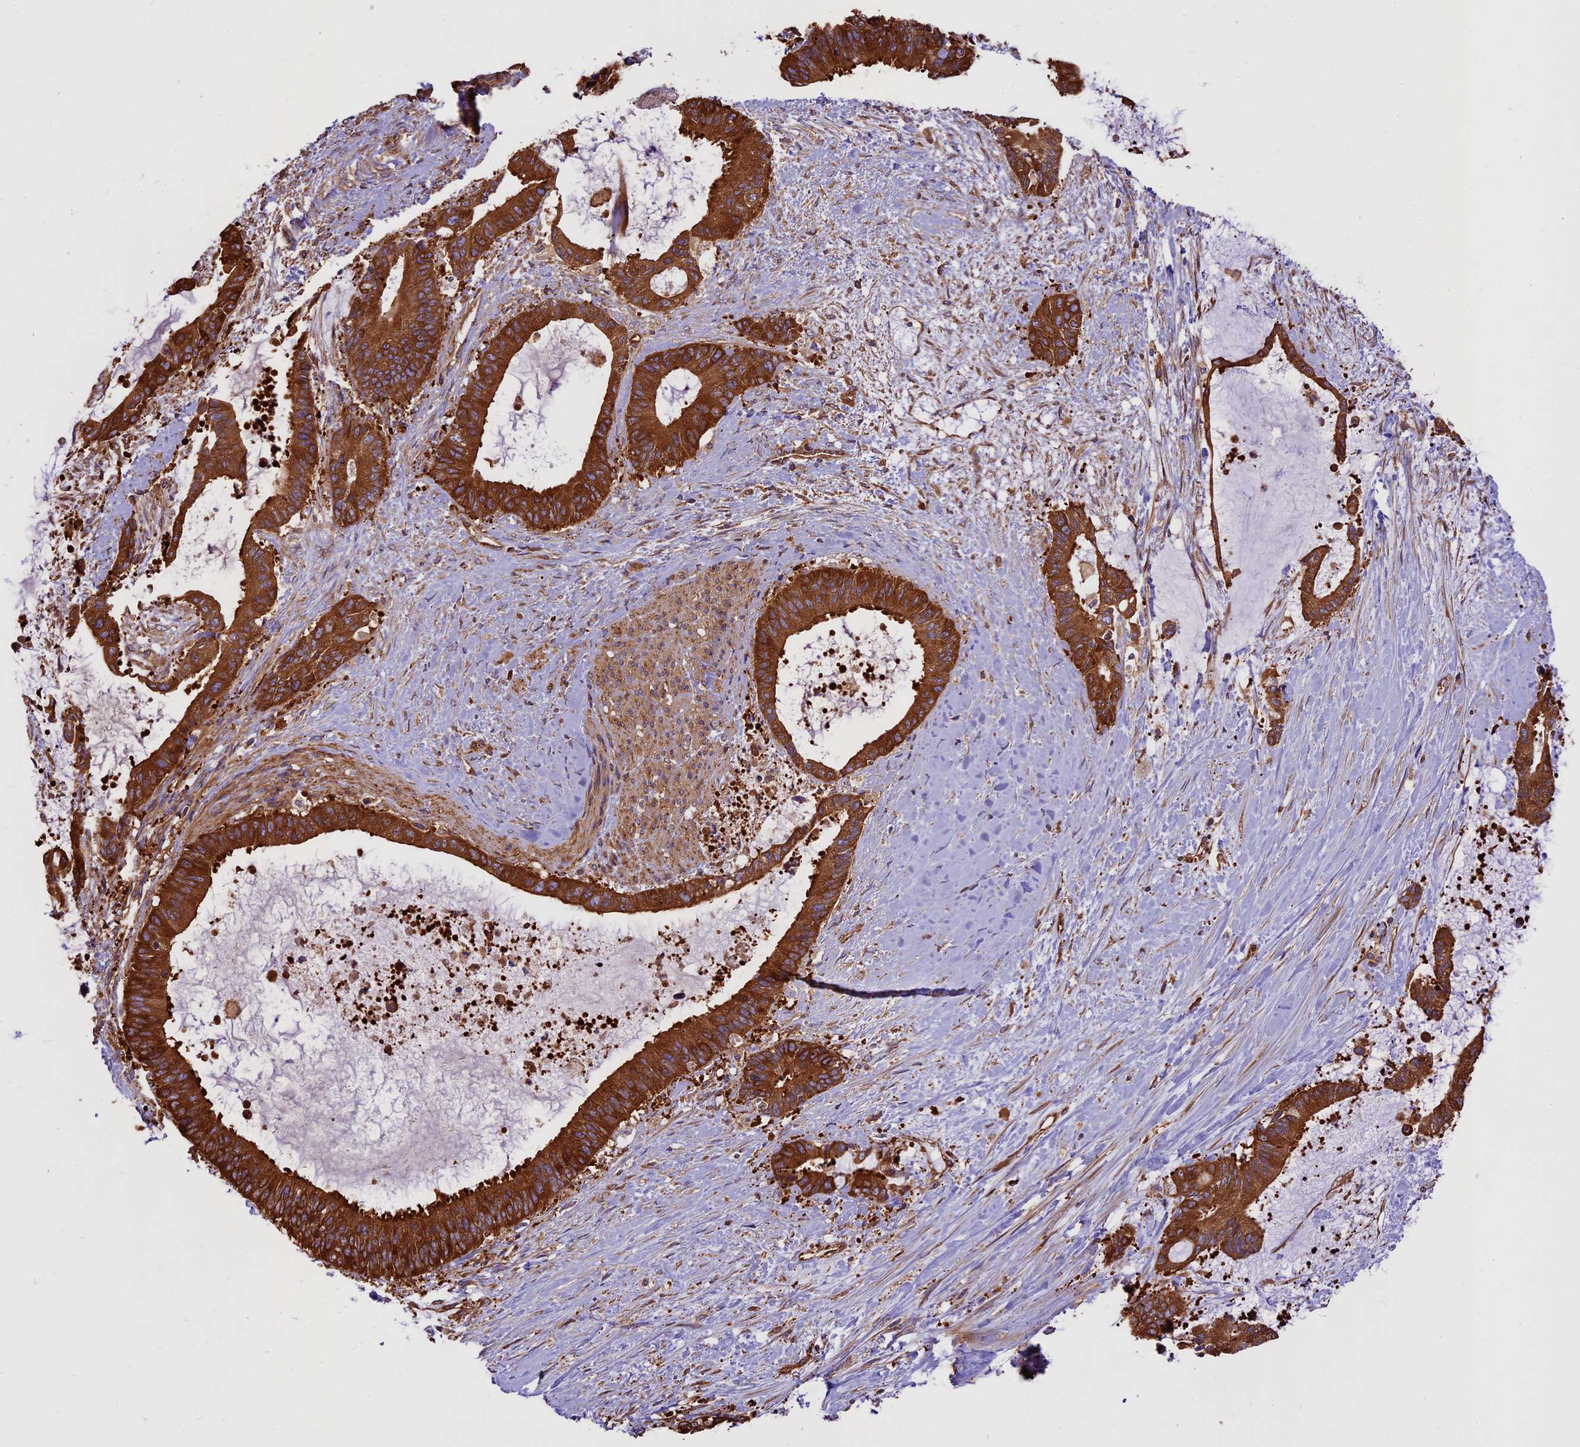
{"staining": {"intensity": "strong", "quantity": ">75%", "location": "cytoplasmic/membranous"}, "tissue": "liver cancer", "cell_type": "Tumor cells", "image_type": "cancer", "snomed": [{"axis": "morphology", "description": "Normal tissue, NOS"}, {"axis": "morphology", "description": "Cholangiocarcinoma"}, {"axis": "topography", "description": "Liver"}, {"axis": "topography", "description": "Peripheral nerve tissue"}], "caption": "DAB (3,3'-diaminobenzidine) immunohistochemical staining of liver cancer (cholangiocarcinoma) displays strong cytoplasmic/membranous protein staining in approximately >75% of tumor cells. The staining is performed using DAB (3,3'-diaminobenzidine) brown chromogen to label protein expression. The nuclei are counter-stained blue using hematoxylin.", "gene": "KARS1", "patient": {"sex": "female", "age": 73}}